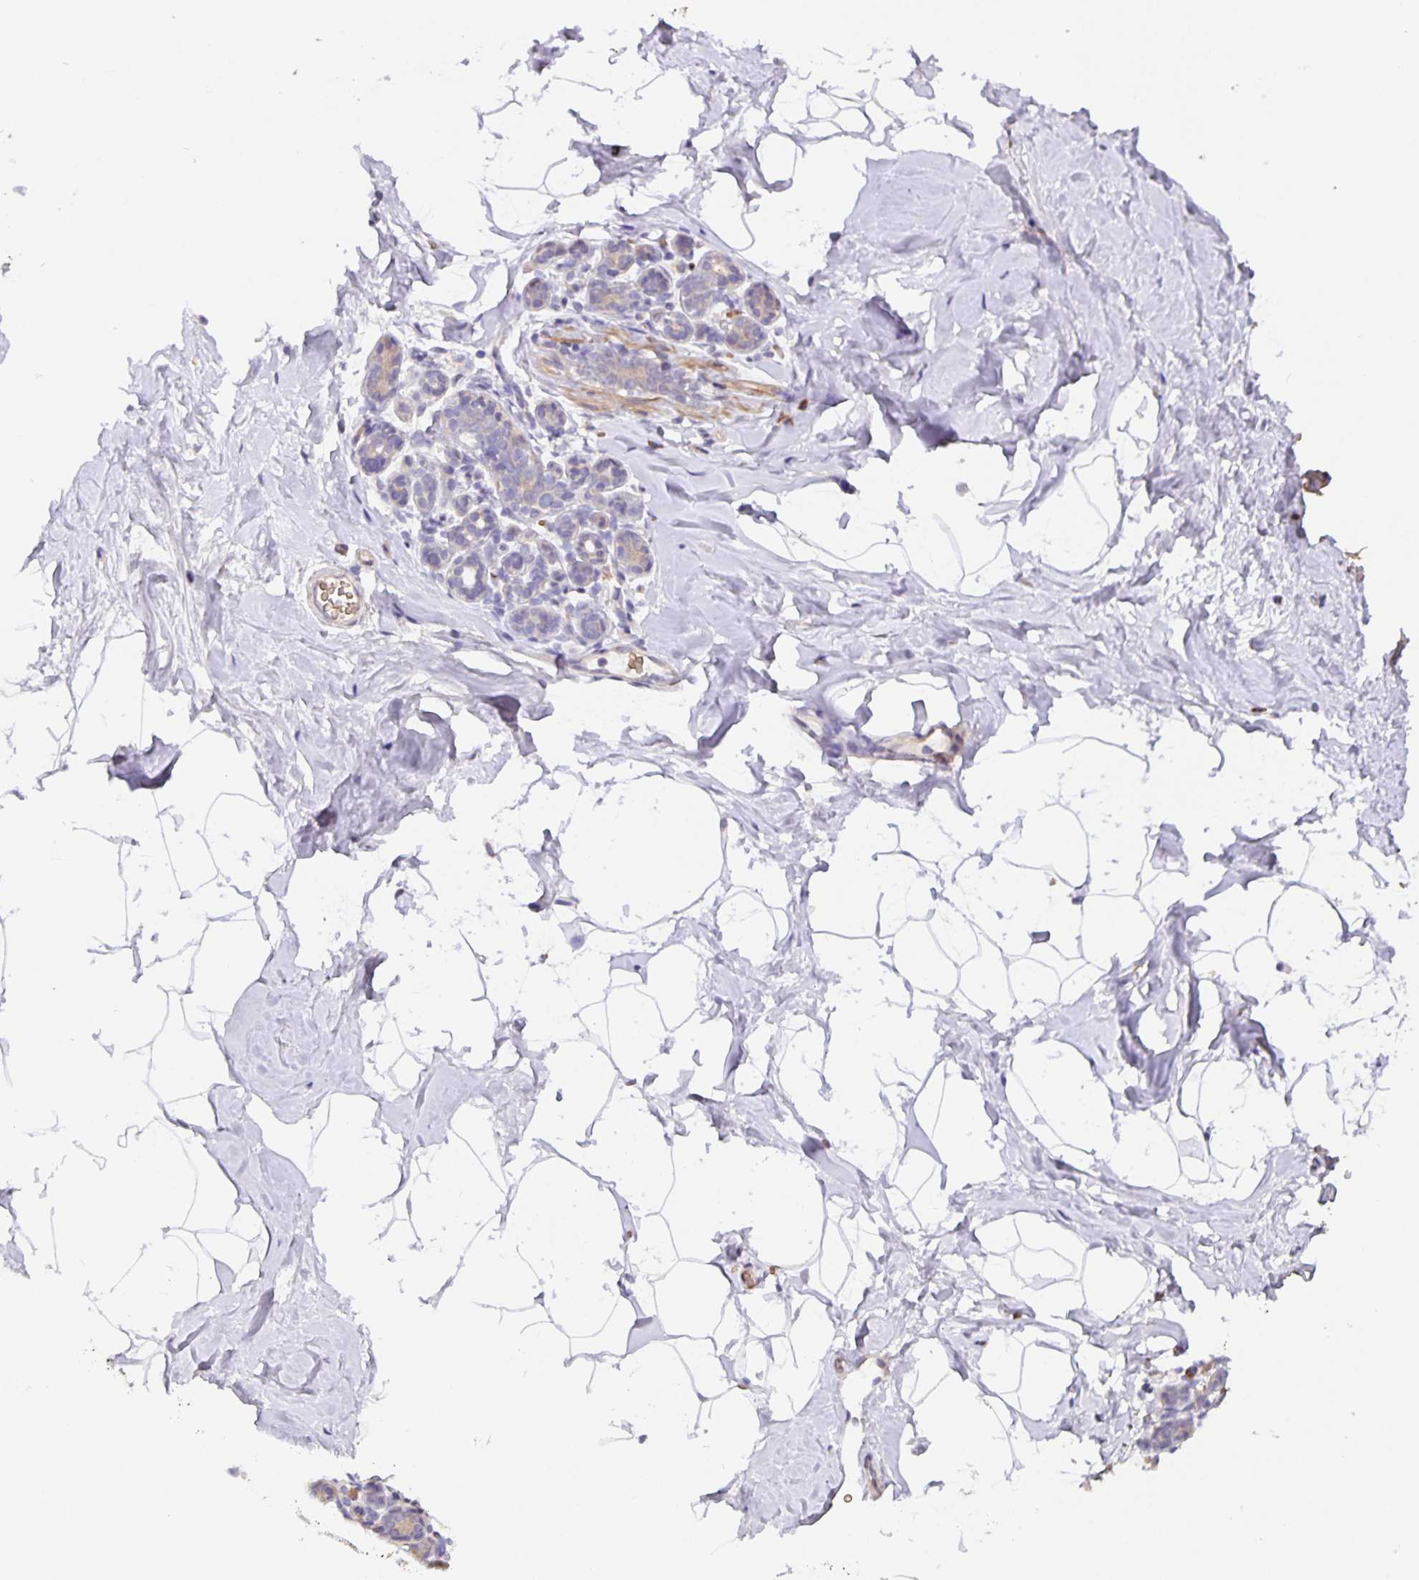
{"staining": {"intensity": "negative", "quantity": "none", "location": "none"}, "tissue": "breast", "cell_type": "Adipocytes", "image_type": "normal", "snomed": [{"axis": "morphology", "description": "Normal tissue, NOS"}, {"axis": "topography", "description": "Breast"}], "caption": "Adipocytes show no significant protein positivity in normal breast. (DAB (3,3'-diaminobenzidine) immunohistochemistry (IHC), high magnification).", "gene": "TMEM71", "patient": {"sex": "female", "age": 32}}